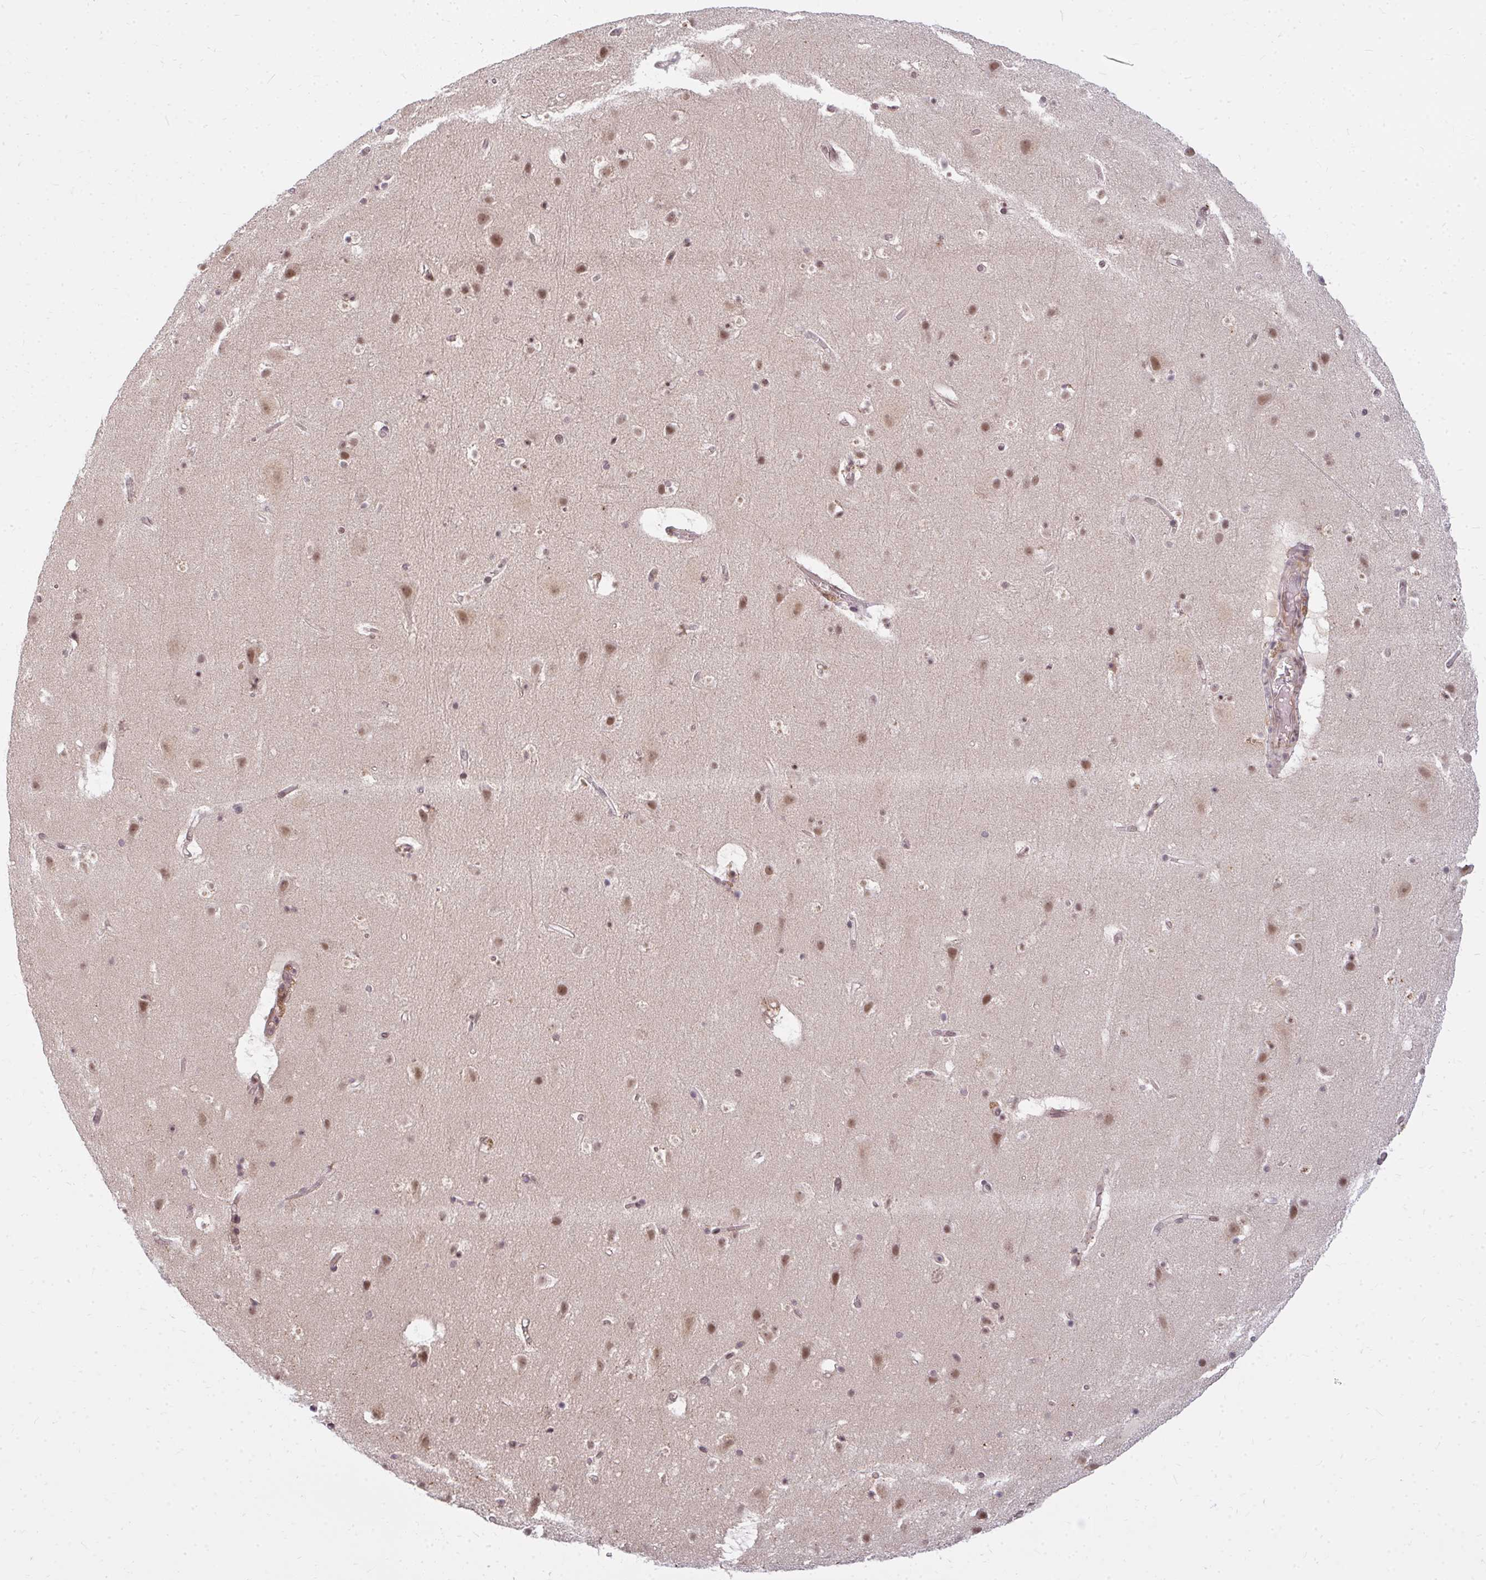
{"staining": {"intensity": "weak", "quantity": "25%-75%", "location": "cytoplasmic/membranous,nuclear"}, "tissue": "cerebral cortex", "cell_type": "Endothelial cells", "image_type": "normal", "snomed": [{"axis": "morphology", "description": "Normal tissue, NOS"}, {"axis": "topography", "description": "Cerebral cortex"}], "caption": "This histopathology image shows immunohistochemistry (IHC) staining of normal human cerebral cortex, with low weak cytoplasmic/membranous,nuclear positivity in approximately 25%-75% of endothelial cells.", "gene": "GTF3C6", "patient": {"sex": "female", "age": 42}}